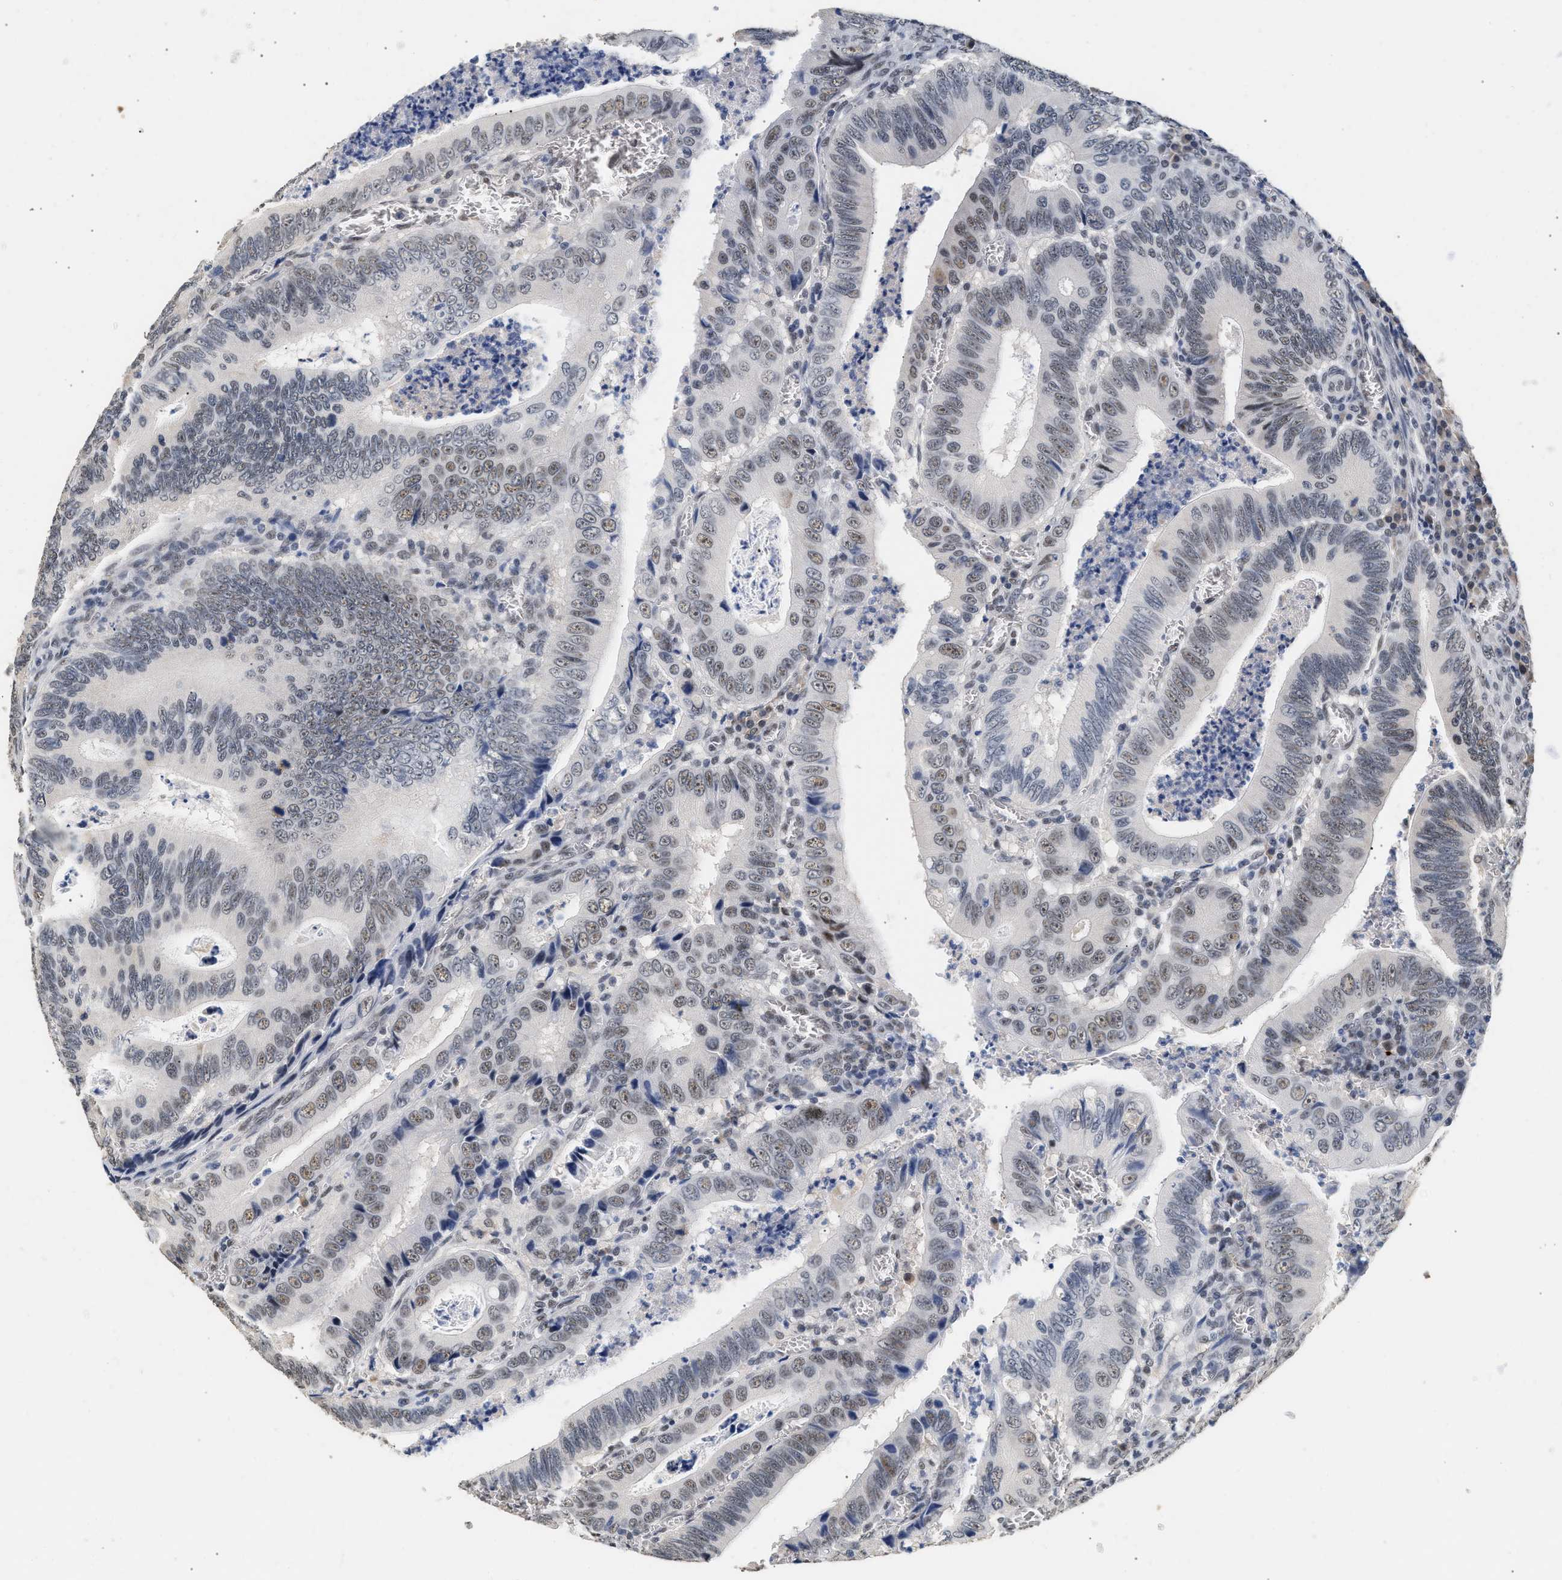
{"staining": {"intensity": "weak", "quantity": "25%-75%", "location": "nuclear"}, "tissue": "colorectal cancer", "cell_type": "Tumor cells", "image_type": "cancer", "snomed": [{"axis": "morphology", "description": "Inflammation, NOS"}, {"axis": "morphology", "description": "Adenocarcinoma, NOS"}, {"axis": "topography", "description": "Colon"}], "caption": "Colorectal cancer (adenocarcinoma) tissue shows weak nuclear positivity in about 25%-75% of tumor cells", "gene": "THOC1", "patient": {"sex": "male", "age": 72}}